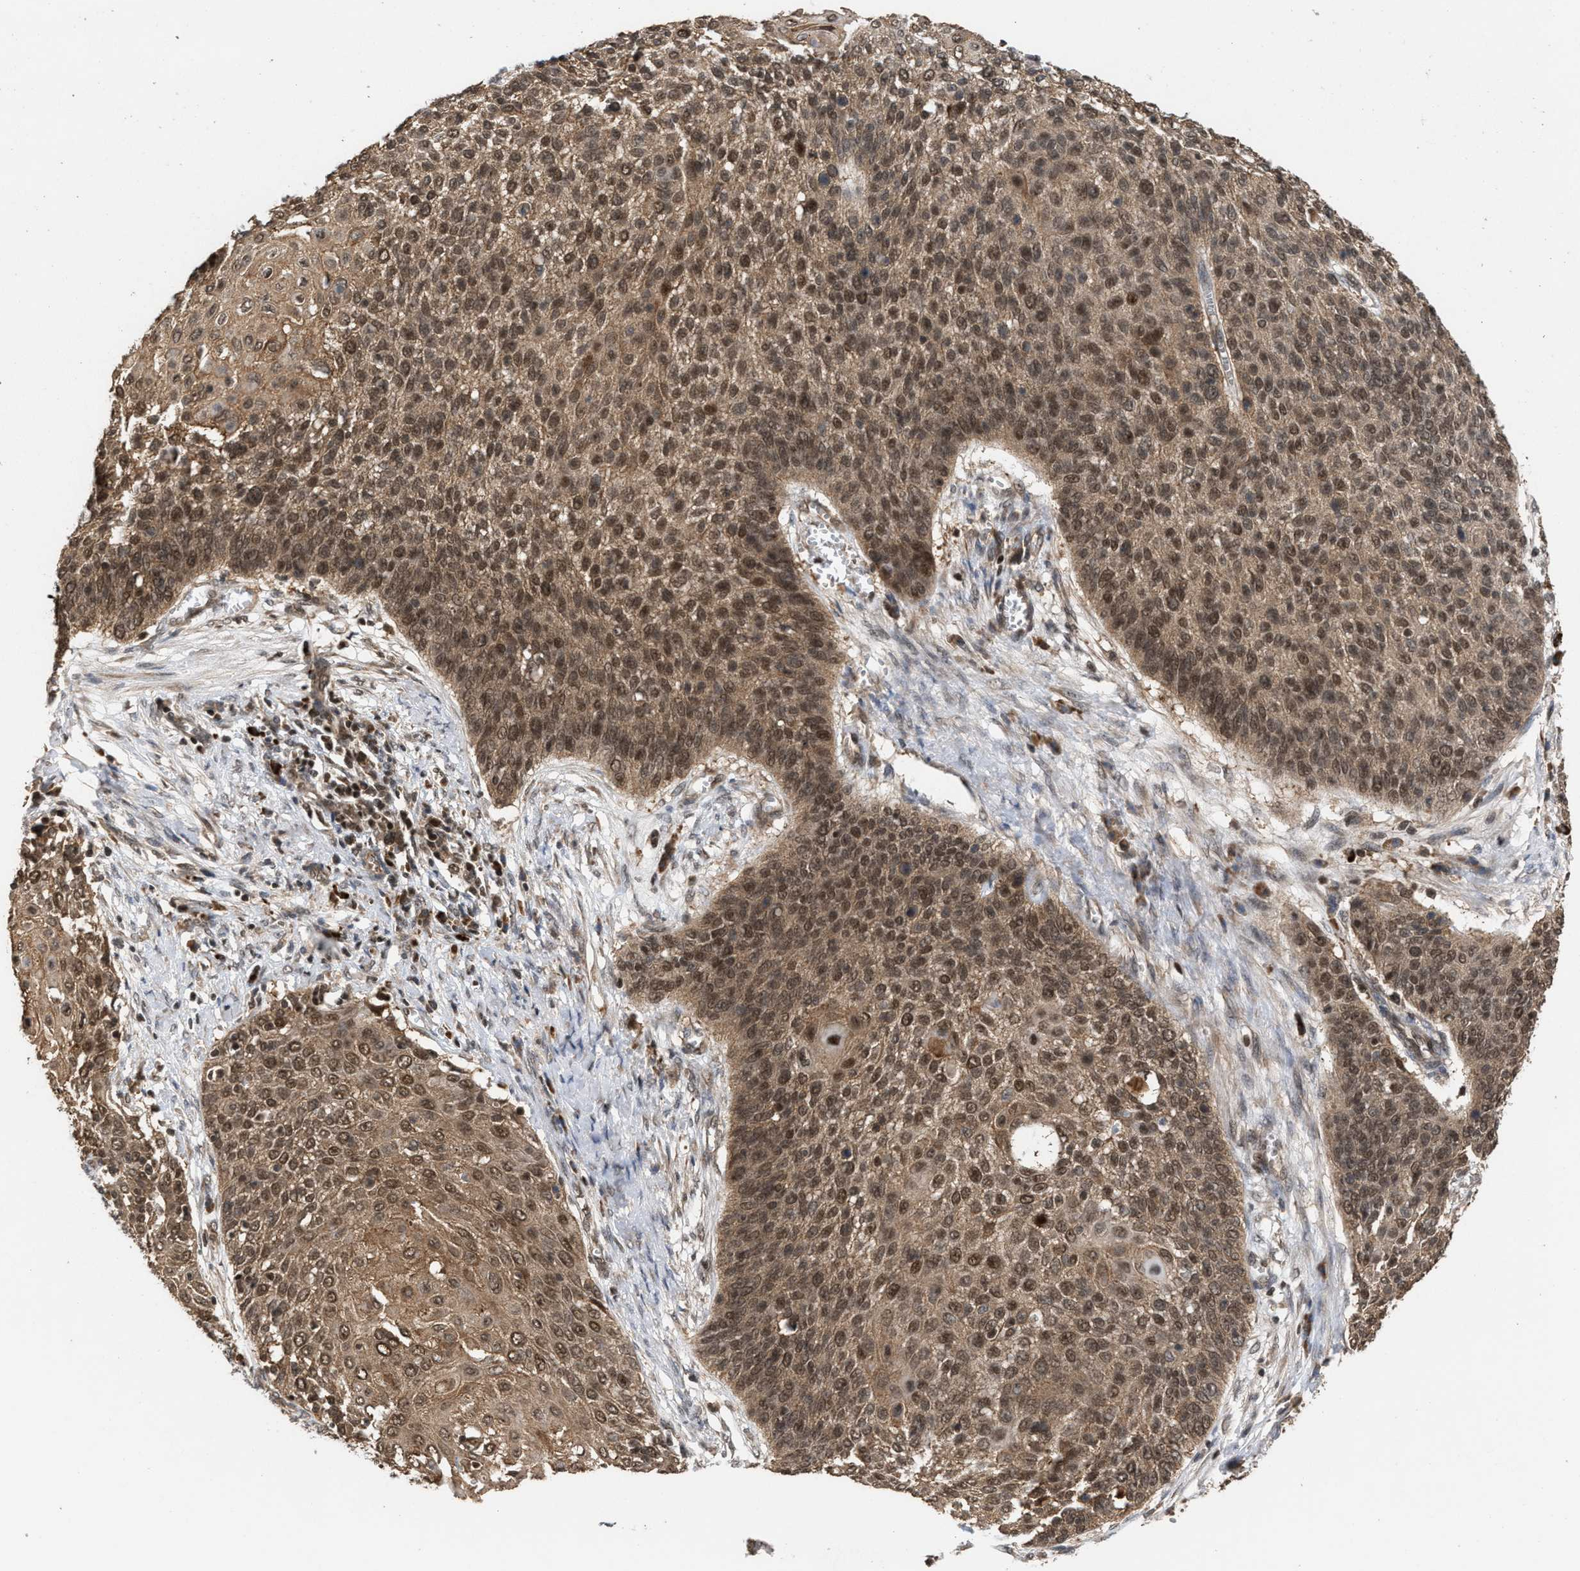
{"staining": {"intensity": "moderate", "quantity": ">75%", "location": "cytoplasmic/membranous,nuclear"}, "tissue": "cervical cancer", "cell_type": "Tumor cells", "image_type": "cancer", "snomed": [{"axis": "morphology", "description": "Squamous cell carcinoma, NOS"}, {"axis": "topography", "description": "Cervix"}], "caption": "Protein staining displays moderate cytoplasmic/membranous and nuclear positivity in approximately >75% of tumor cells in cervical squamous cell carcinoma.", "gene": "C9orf78", "patient": {"sex": "female", "age": 39}}